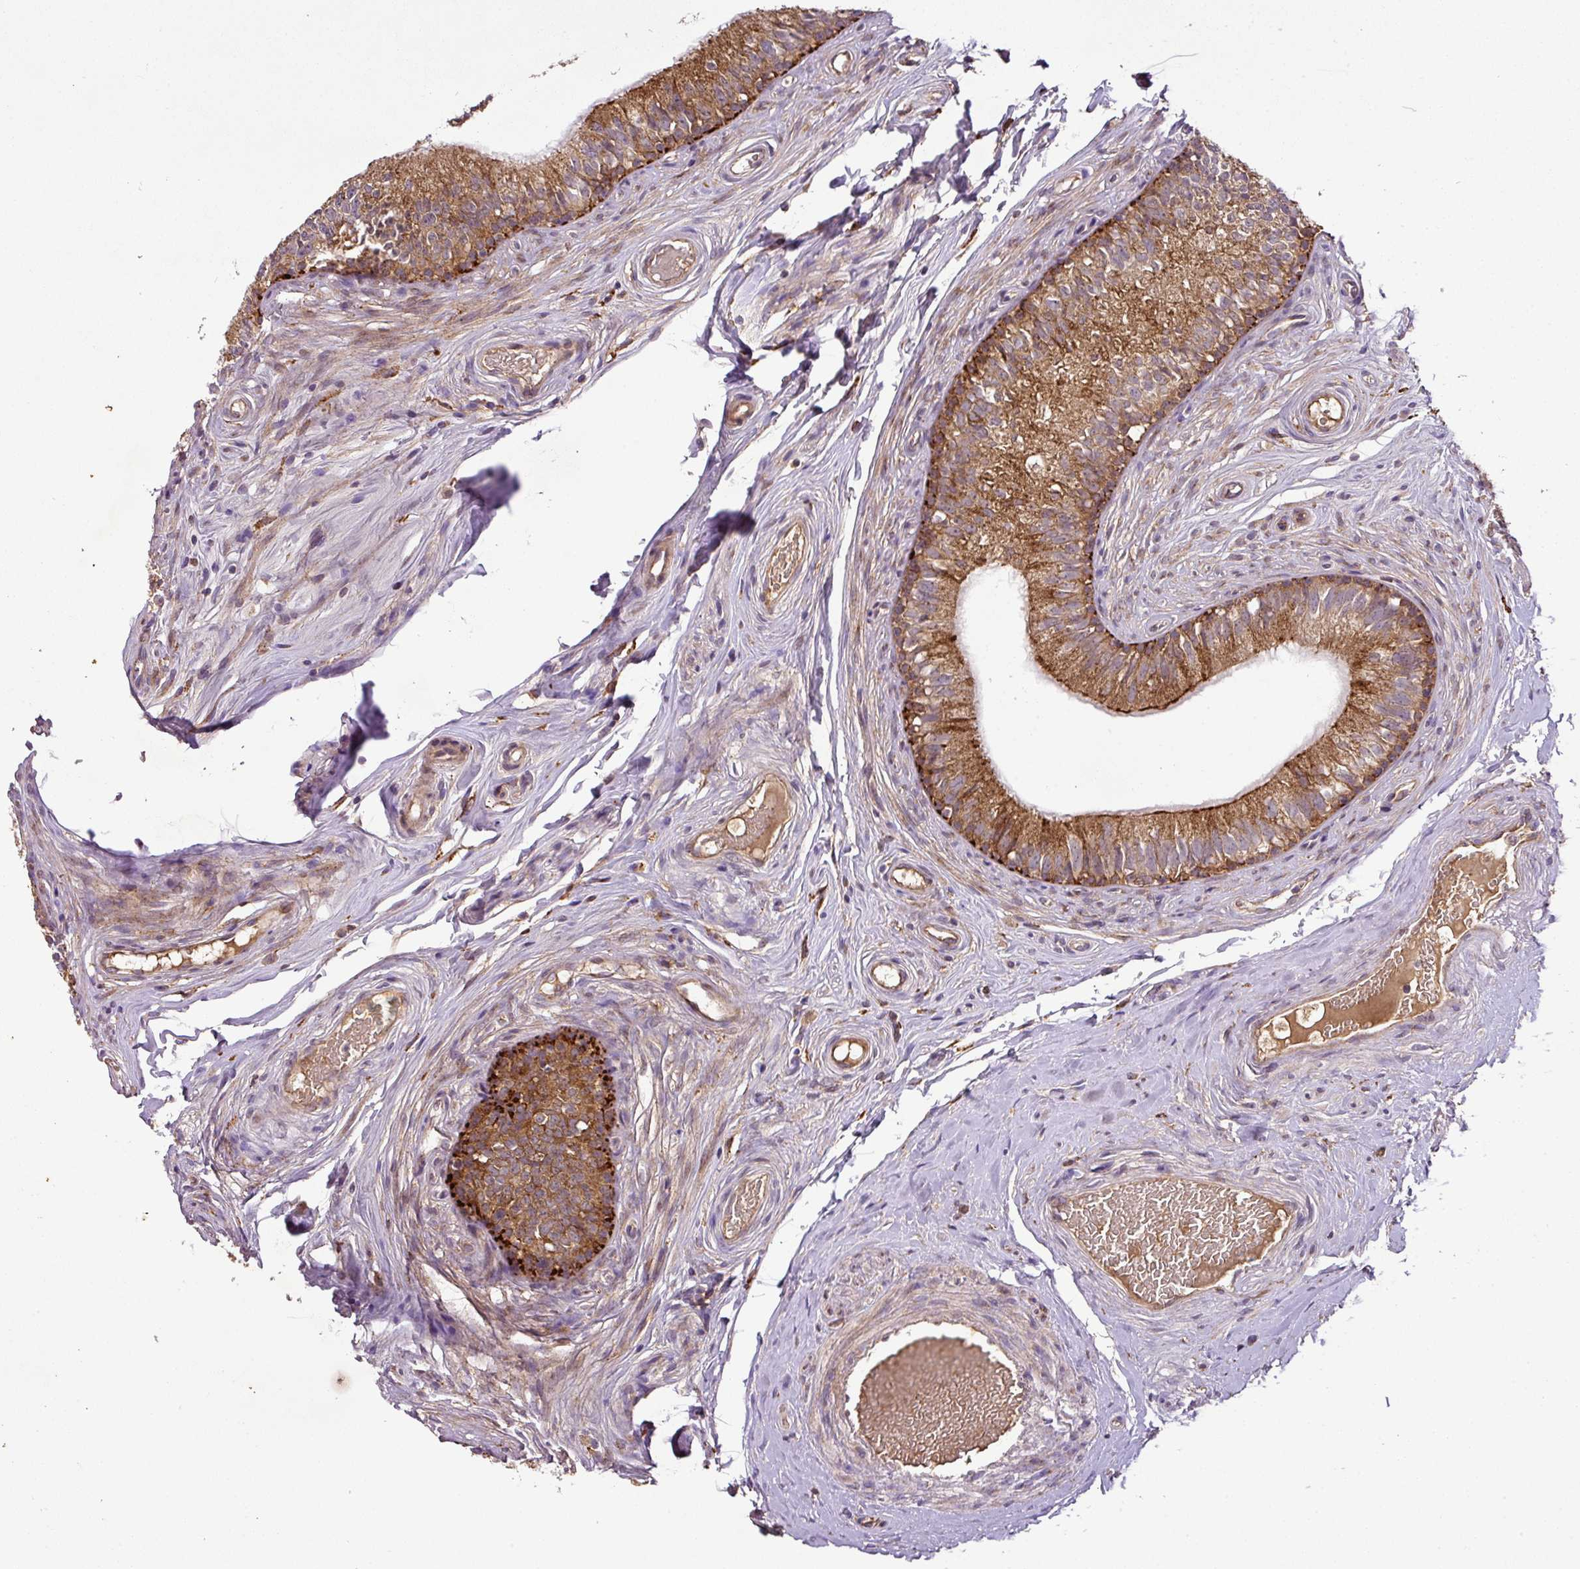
{"staining": {"intensity": "strong", "quantity": ">75%", "location": "cytoplasmic/membranous"}, "tissue": "epididymis", "cell_type": "Glandular cells", "image_type": "normal", "snomed": [{"axis": "morphology", "description": "Normal tissue, NOS"}, {"axis": "morphology", "description": "Seminoma, NOS"}, {"axis": "topography", "description": "Testis"}, {"axis": "topography", "description": "Epididymis"}], "caption": "Epididymis stained for a protein (brown) displays strong cytoplasmic/membranous positive staining in approximately >75% of glandular cells.", "gene": "ZNF513", "patient": {"sex": "male", "age": 45}}